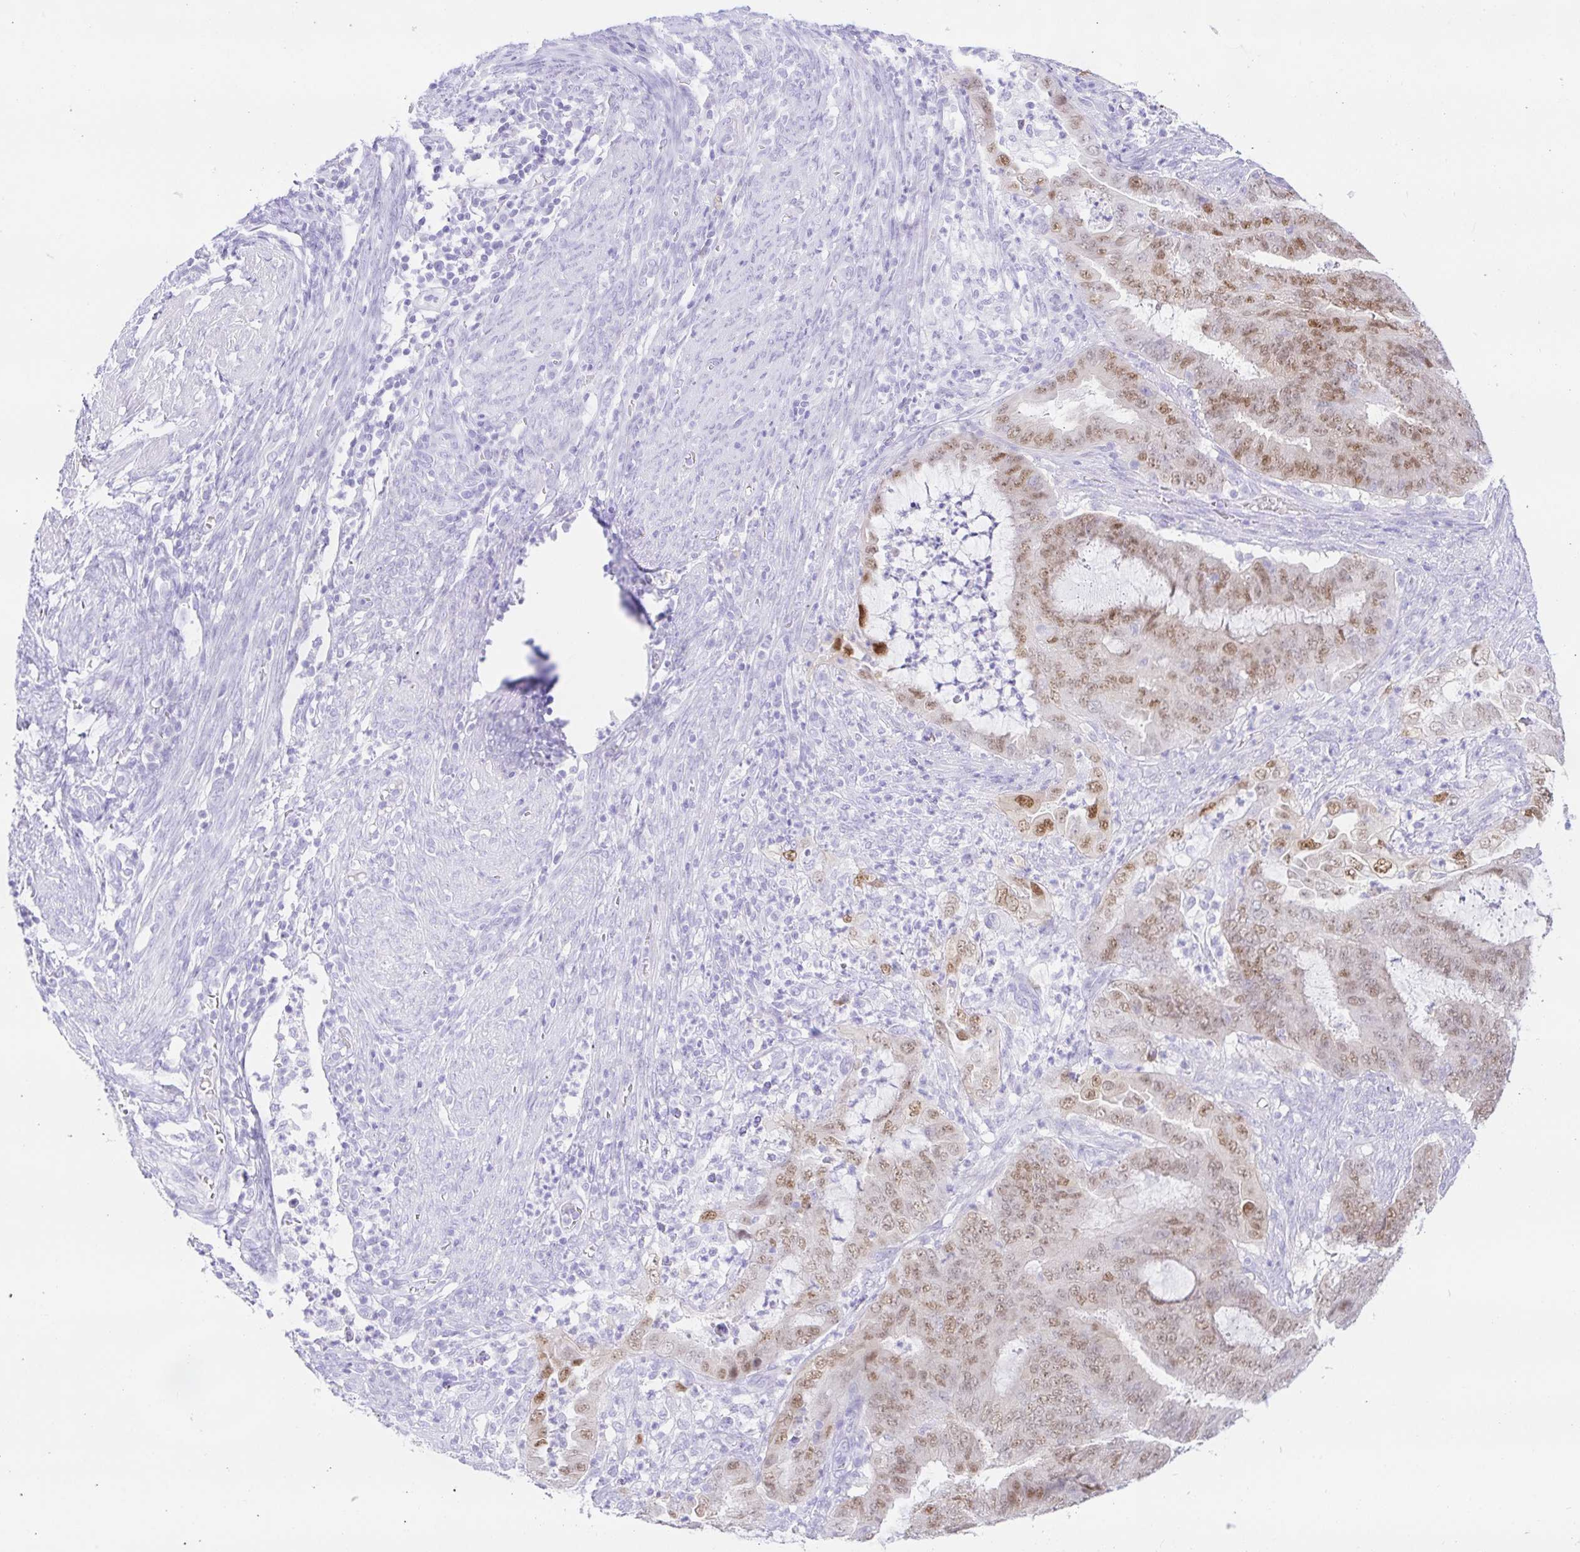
{"staining": {"intensity": "moderate", "quantity": "25%-75%", "location": "nuclear"}, "tissue": "endometrial cancer", "cell_type": "Tumor cells", "image_type": "cancer", "snomed": [{"axis": "morphology", "description": "Adenocarcinoma, NOS"}, {"axis": "topography", "description": "Endometrium"}], "caption": "Endometrial adenocarcinoma was stained to show a protein in brown. There is medium levels of moderate nuclear positivity in approximately 25%-75% of tumor cells. The protein of interest is shown in brown color, while the nuclei are stained blue.", "gene": "PAX8", "patient": {"sex": "female", "age": 51}}